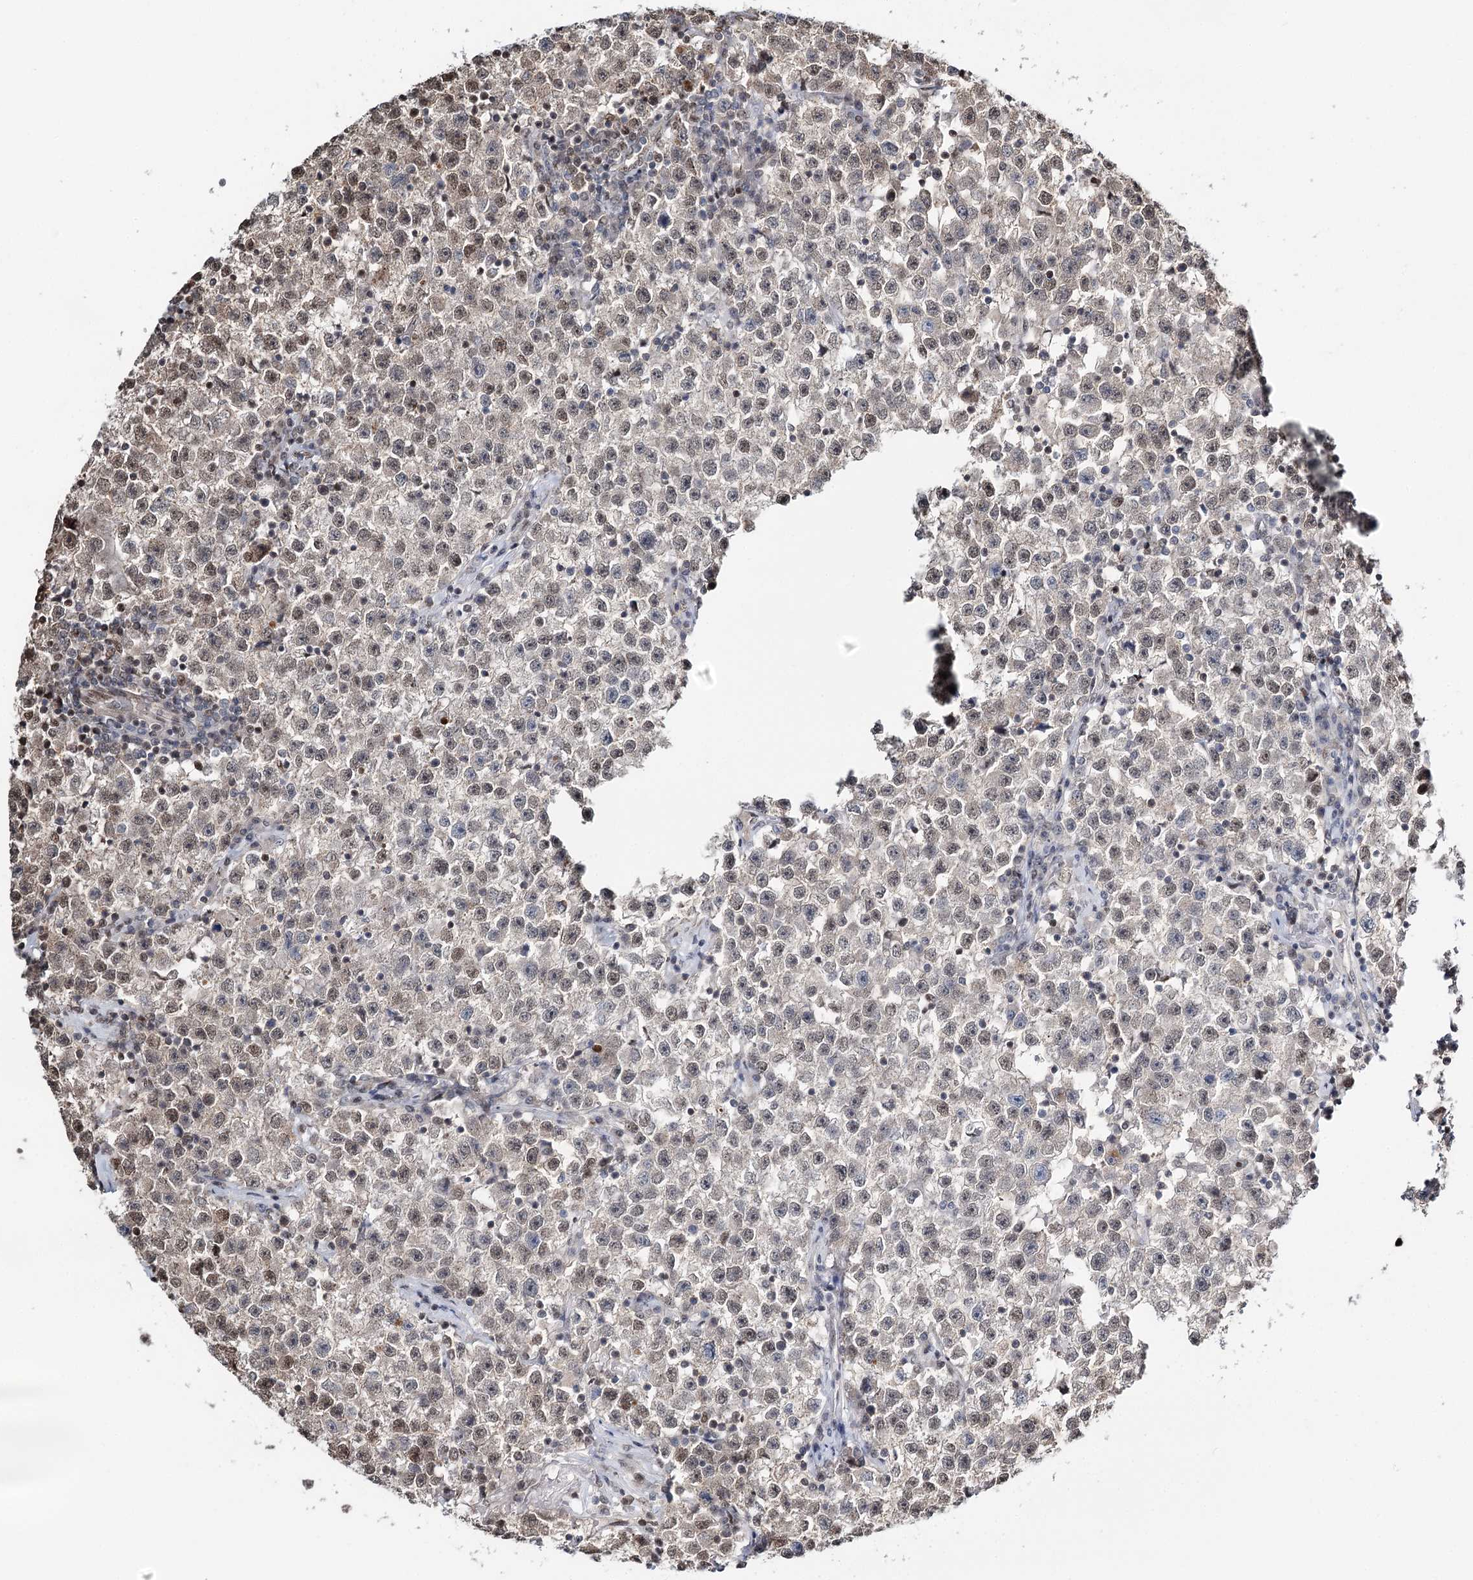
{"staining": {"intensity": "weak", "quantity": "<25%", "location": "nuclear"}, "tissue": "testis cancer", "cell_type": "Tumor cells", "image_type": "cancer", "snomed": [{"axis": "morphology", "description": "Seminoma, NOS"}, {"axis": "topography", "description": "Testis"}], "caption": "This histopathology image is of seminoma (testis) stained with IHC to label a protein in brown with the nuclei are counter-stained blue. There is no staining in tumor cells.", "gene": "RPS27A", "patient": {"sex": "male", "age": 22}}